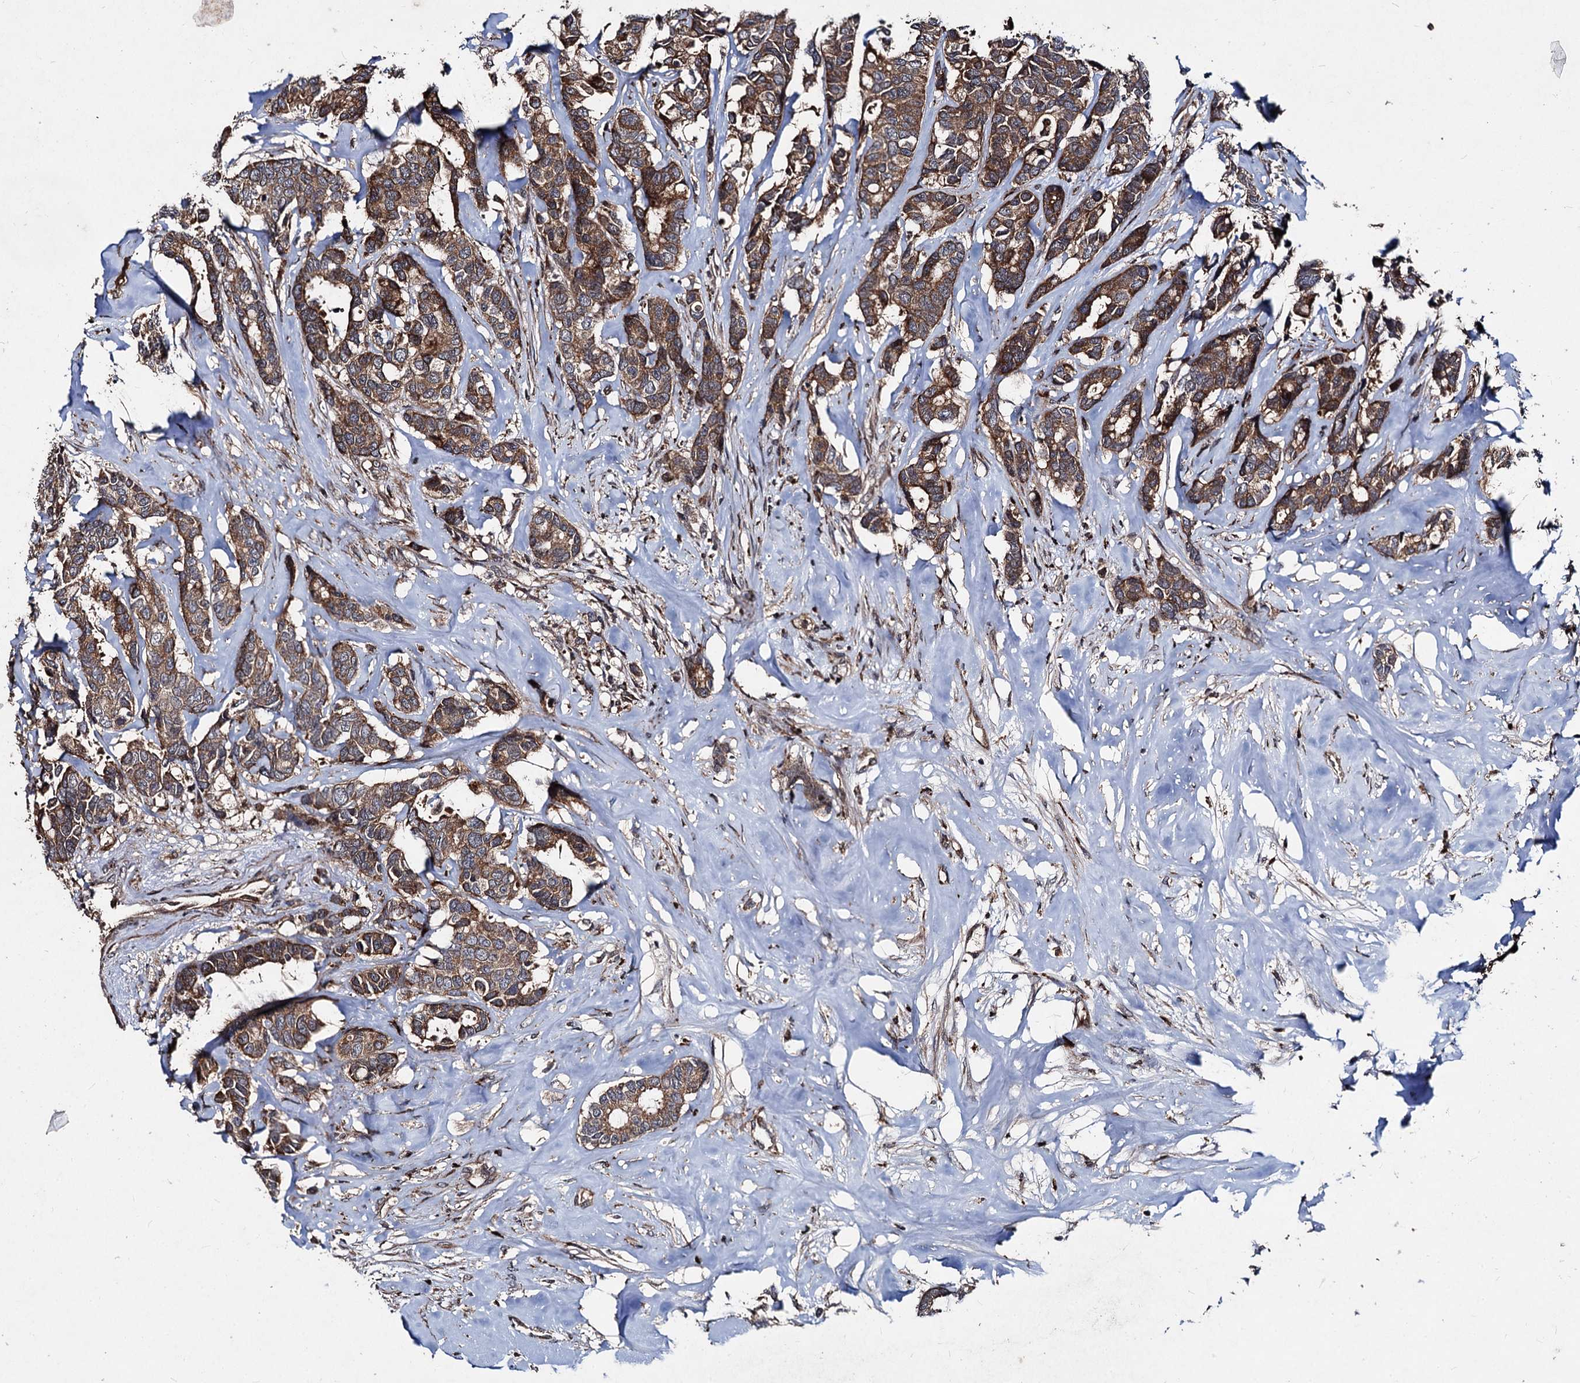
{"staining": {"intensity": "moderate", "quantity": ">75%", "location": "cytoplasmic/membranous"}, "tissue": "breast cancer", "cell_type": "Tumor cells", "image_type": "cancer", "snomed": [{"axis": "morphology", "description": "Duct carcinoma"}, {"axis": "topography", "description": "Breast"}], "caption": "Protein analysis of breast cancer (infiltrating ductal carcinoma) tissue displays moderate cytoplasmic/membranous positivity in about >75% of tumor cells.", "gene": "BCL2L2", "patient": {"sex": "female", "age": 87}}